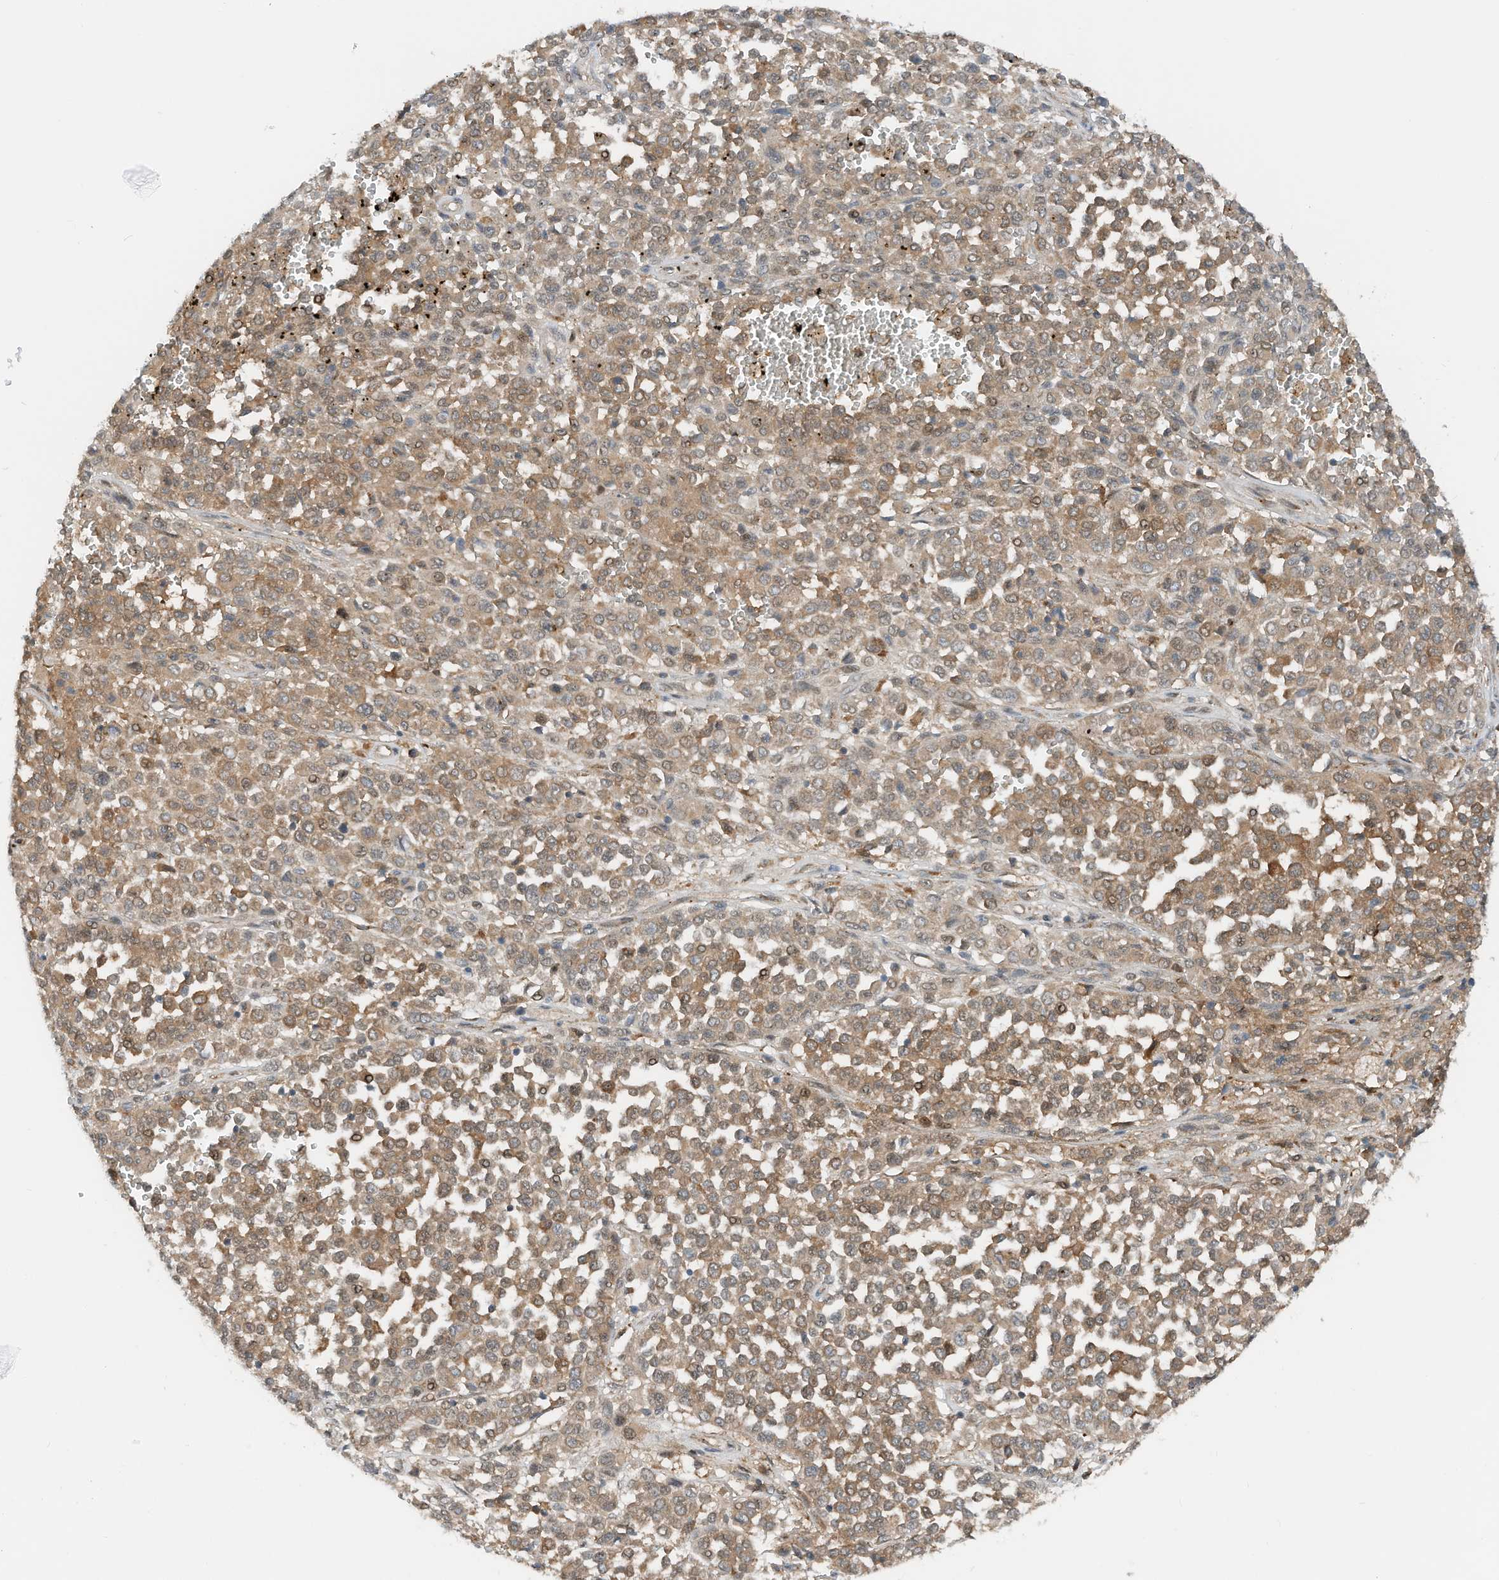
{"staining": {"intensity": "moderate", "quantity": ">75%", "location": "cytoplasmic/membranous,nuclear"}, "tissue": "melanoma", "cell_type": "Tumor cells", "image_type": "cancer", "snomed": [{"axis": "morphology", "description": "Malignant melanoma, Metastatic site"}, {"axis": "topography", "description": "Pancreas"}], "caption": "An immunohistochemistry (IHC) image of neoplastic tissue is shown. Protein staining in brown highlights moderate cytoplasmic/membranous and nuclear positivity in melanoma within tumor cells.", "gene": "RMND1", "patient": {"sex": "female", "age": 30}}